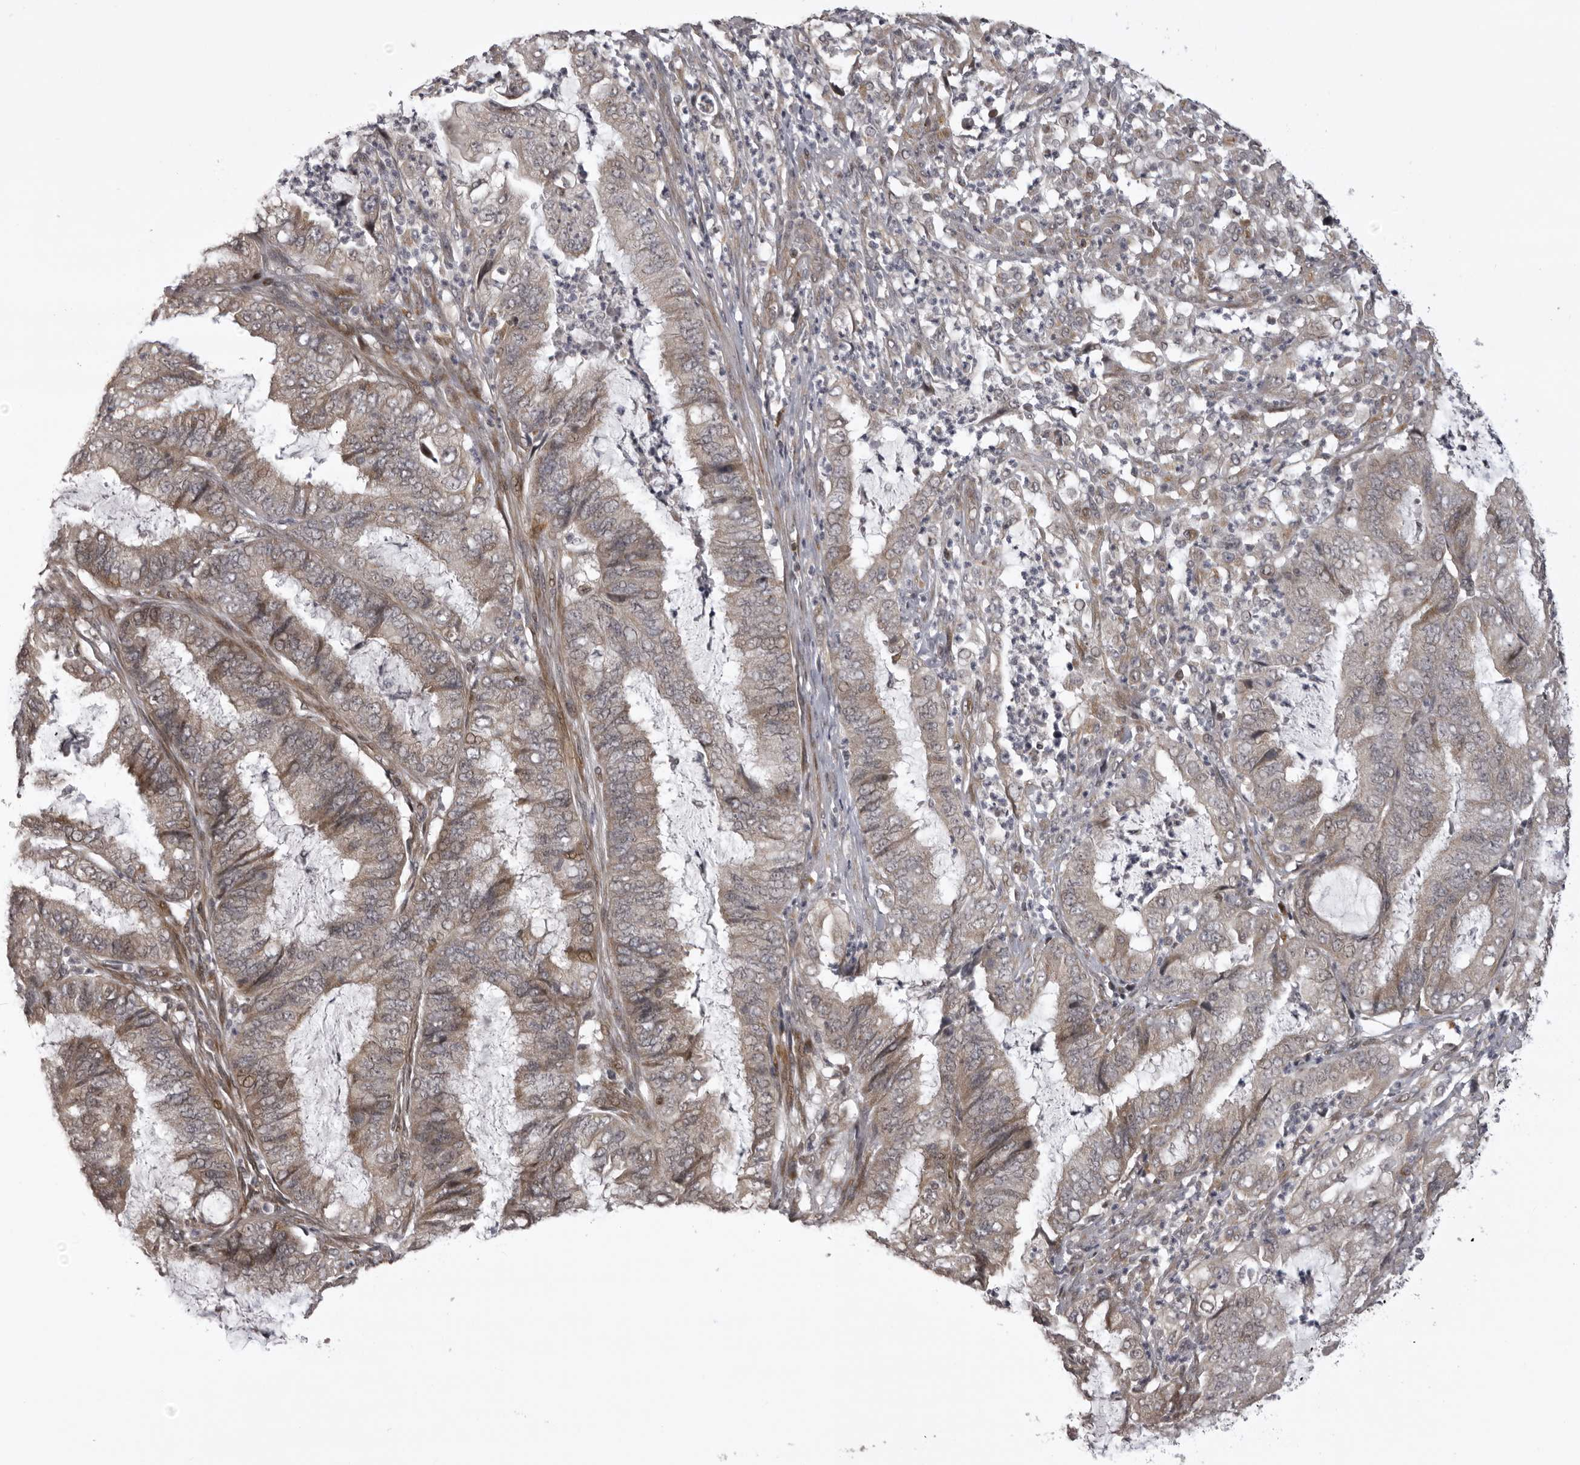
{"staining": {"intensity": "weak", "quantity": "<25%", "location": "cytoplasmic/membranous"}, "tissue": "endometrial cancer", "cell_type": "Tumor cells", "image_type": "cancer", "snomed": [{"axis": "morphology", "description": "Adenocarcinoma, NOS"}, {"axis": "topography", "description": "Endometrium"}], "caption": "DAB immunohistochemical staining of human endometrial adenocarcinoma shows no significant staining in tumor cells.", "gene": "C1orf109", "patient": {"sex": "female", "age": 49}}